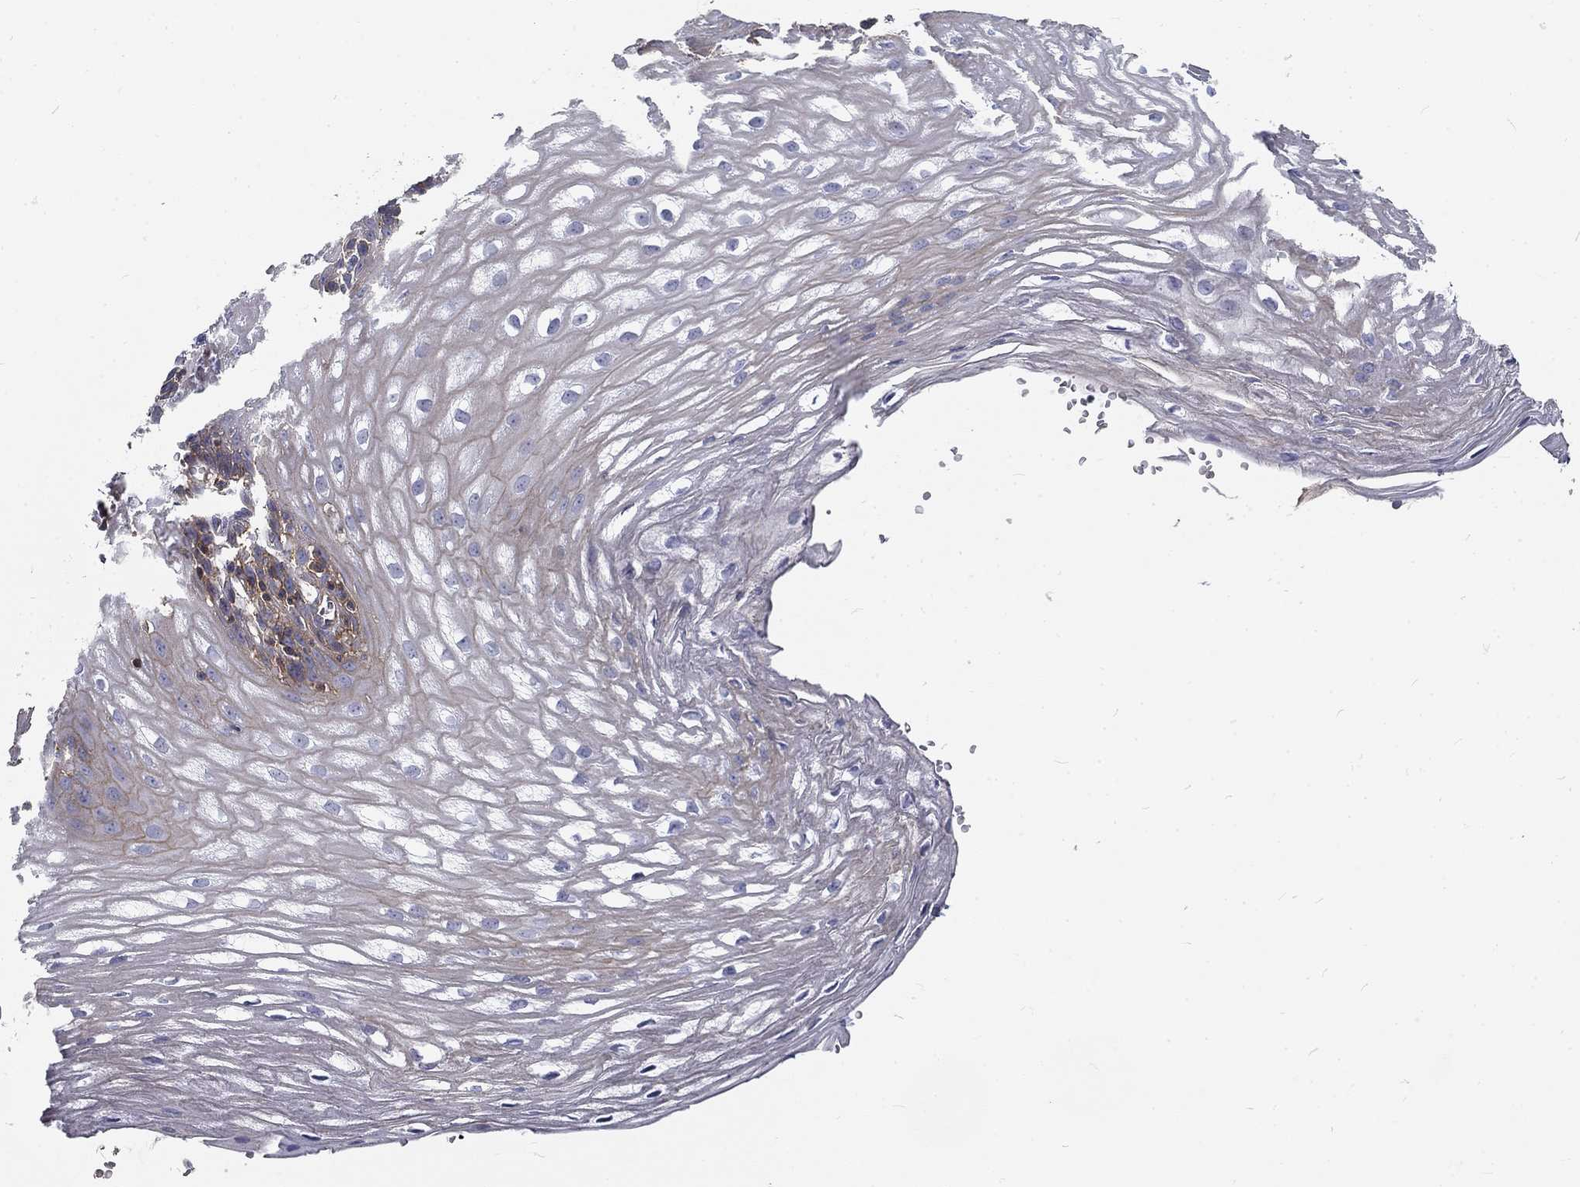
{"staining": {"intensity": "weak", "quantity": ">75%", "location": "cytoplasmic/membranous"}, "tissue": "esophagus", "cell_type": "Squamous epithelial cells", "image_type": "normal", "snomed": [{"axis": "morphology", "description": "Normal tissue, NOS"}, {"axis": "topography", "description": "Esophagus"}], "caption": "Esophagus stained for a protein (brown) shows weak cytoplasmic/membranous positive positivity in approximately >75% of squamous epithelial cells.", "gene": "MTMR11", "patient": {"sex": "male", "age": 72}}